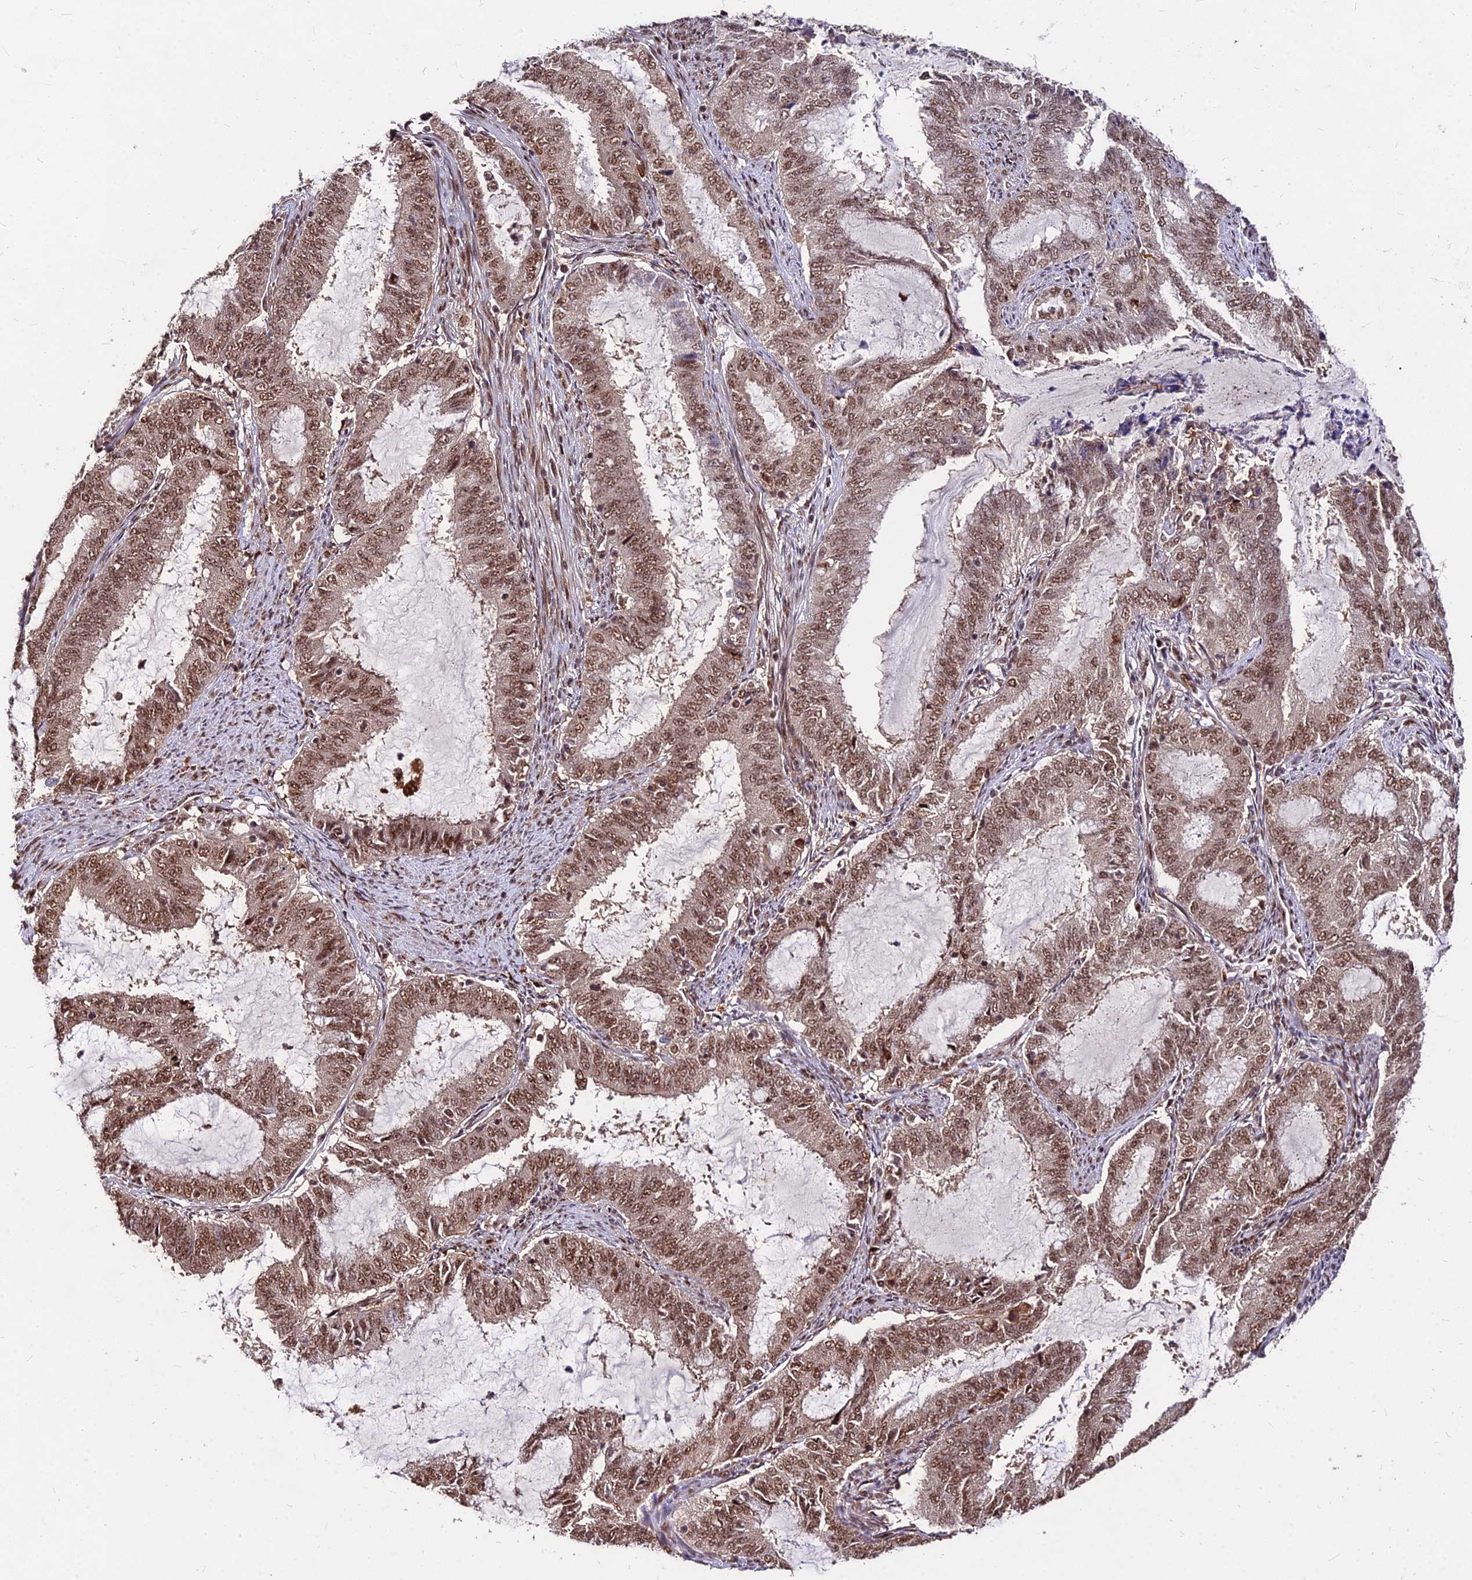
{"staining": {"intensity": "moderate", "quantity": ">75%", "location": "nuclear"}, "tissue": "endometrial cancer", "cell_type": "Tumor cells", "image_type": "cancer", "snomed": [{"axis": "morphology", "description": "Adenocarcinoma, NOS"}, {"axis": "topography", "description": "Endometrium"}], "caption": "Protein expression analysis of human endometrial adenocarcinoma reveals moderate nuclear staining in approximately >75% of tumor cells.", "gene": "ZBED4", "patient": {"sex": "female", "age": 51}}